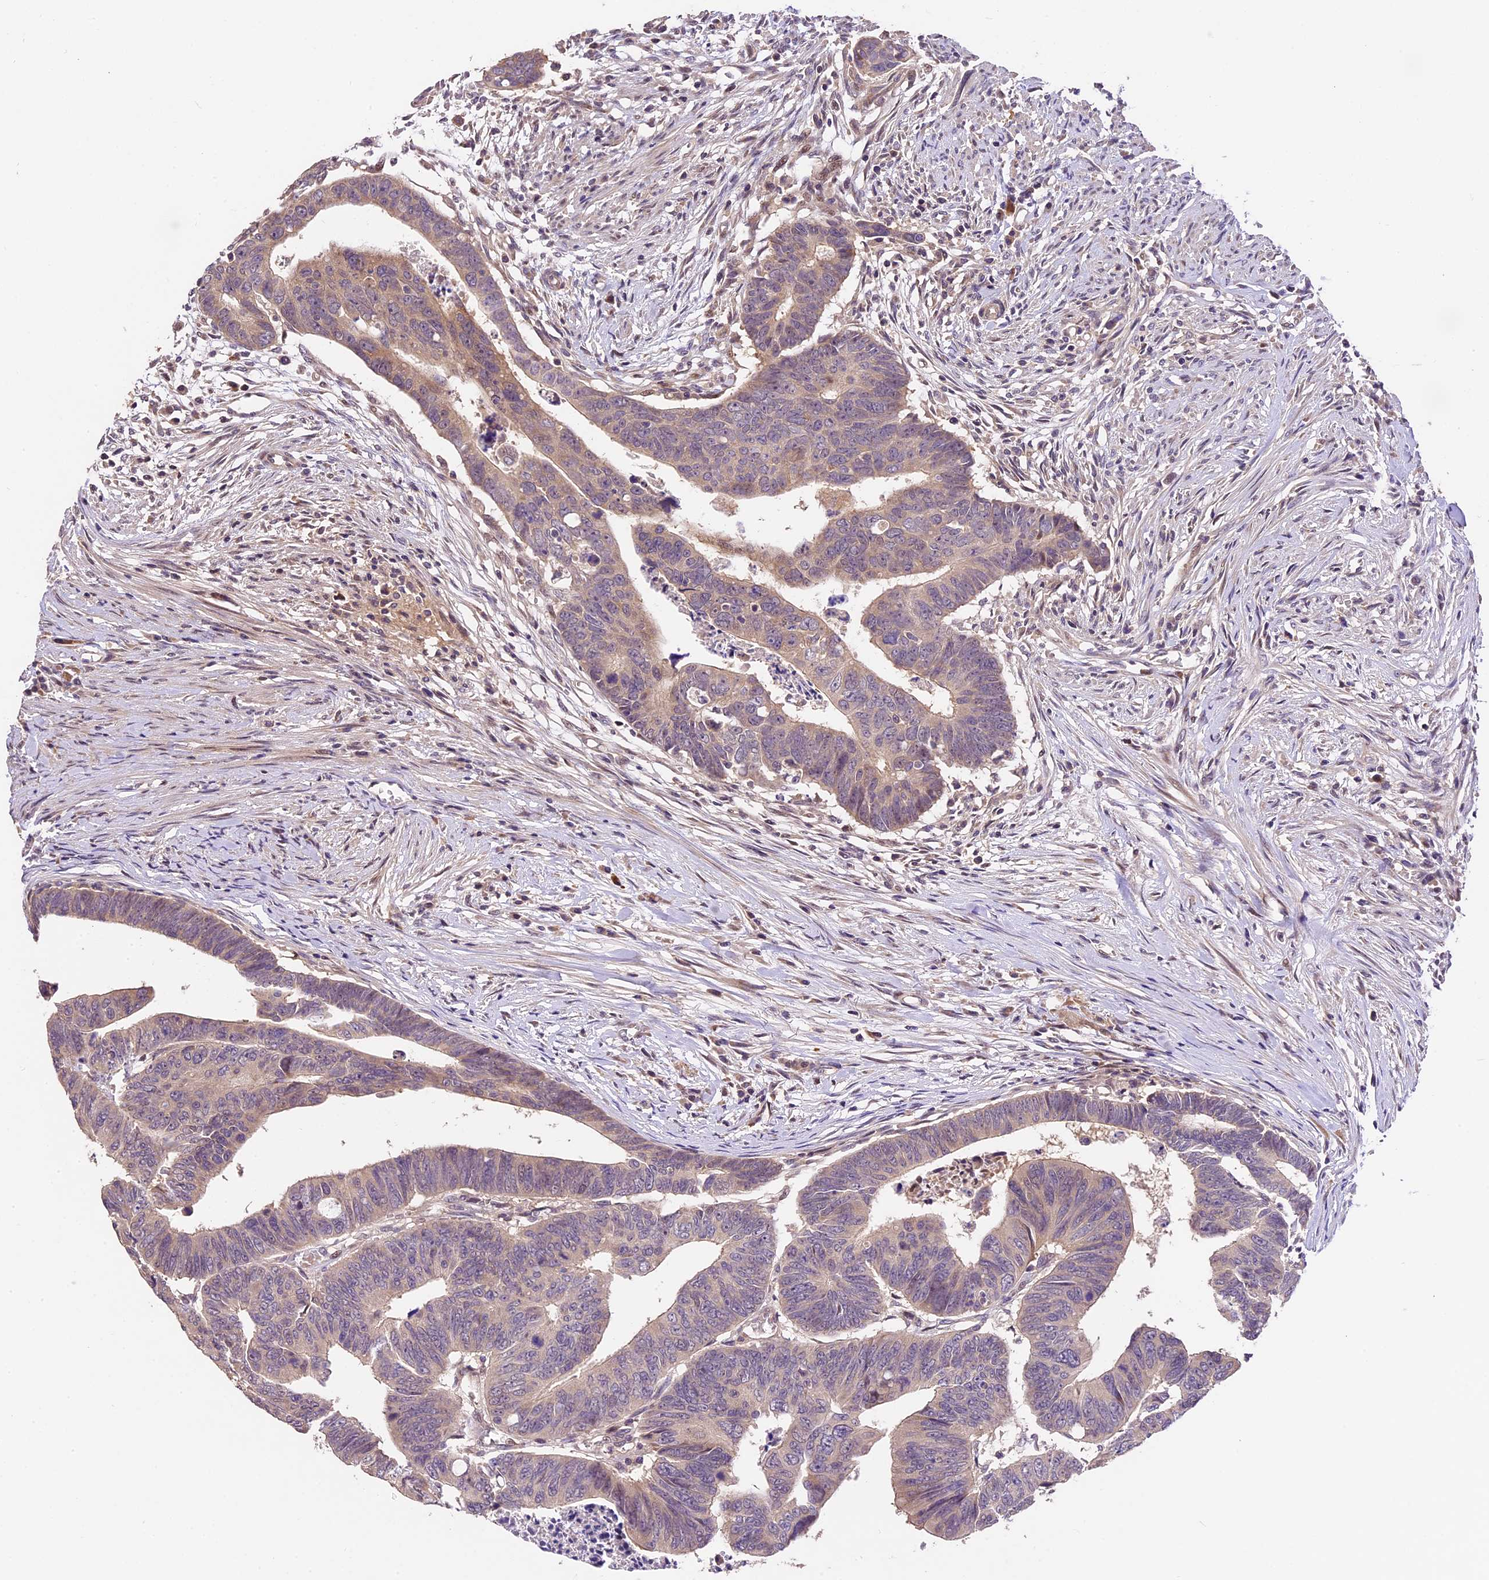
{"staining": {"intensity": "weak", "quantity": ">75%", "location": "cytoplasmic/membranous"}, "tissue": "colorectal cancer", "cell_type": "Tumor cells", "image_type": "cancer", "snomed": [{"axis": "morphology", "description": "Adenocarcinoma, NOS"}, {"axis": "topography", "description": "Rectum"}], "caption": "Colorectal adenocarcinoma stained for a protein demonstrates weak cytoplasmic/membranous positivity in tumor cells.", "gene": "DGKH", "patient": {"sex": "female", "age": 65}}